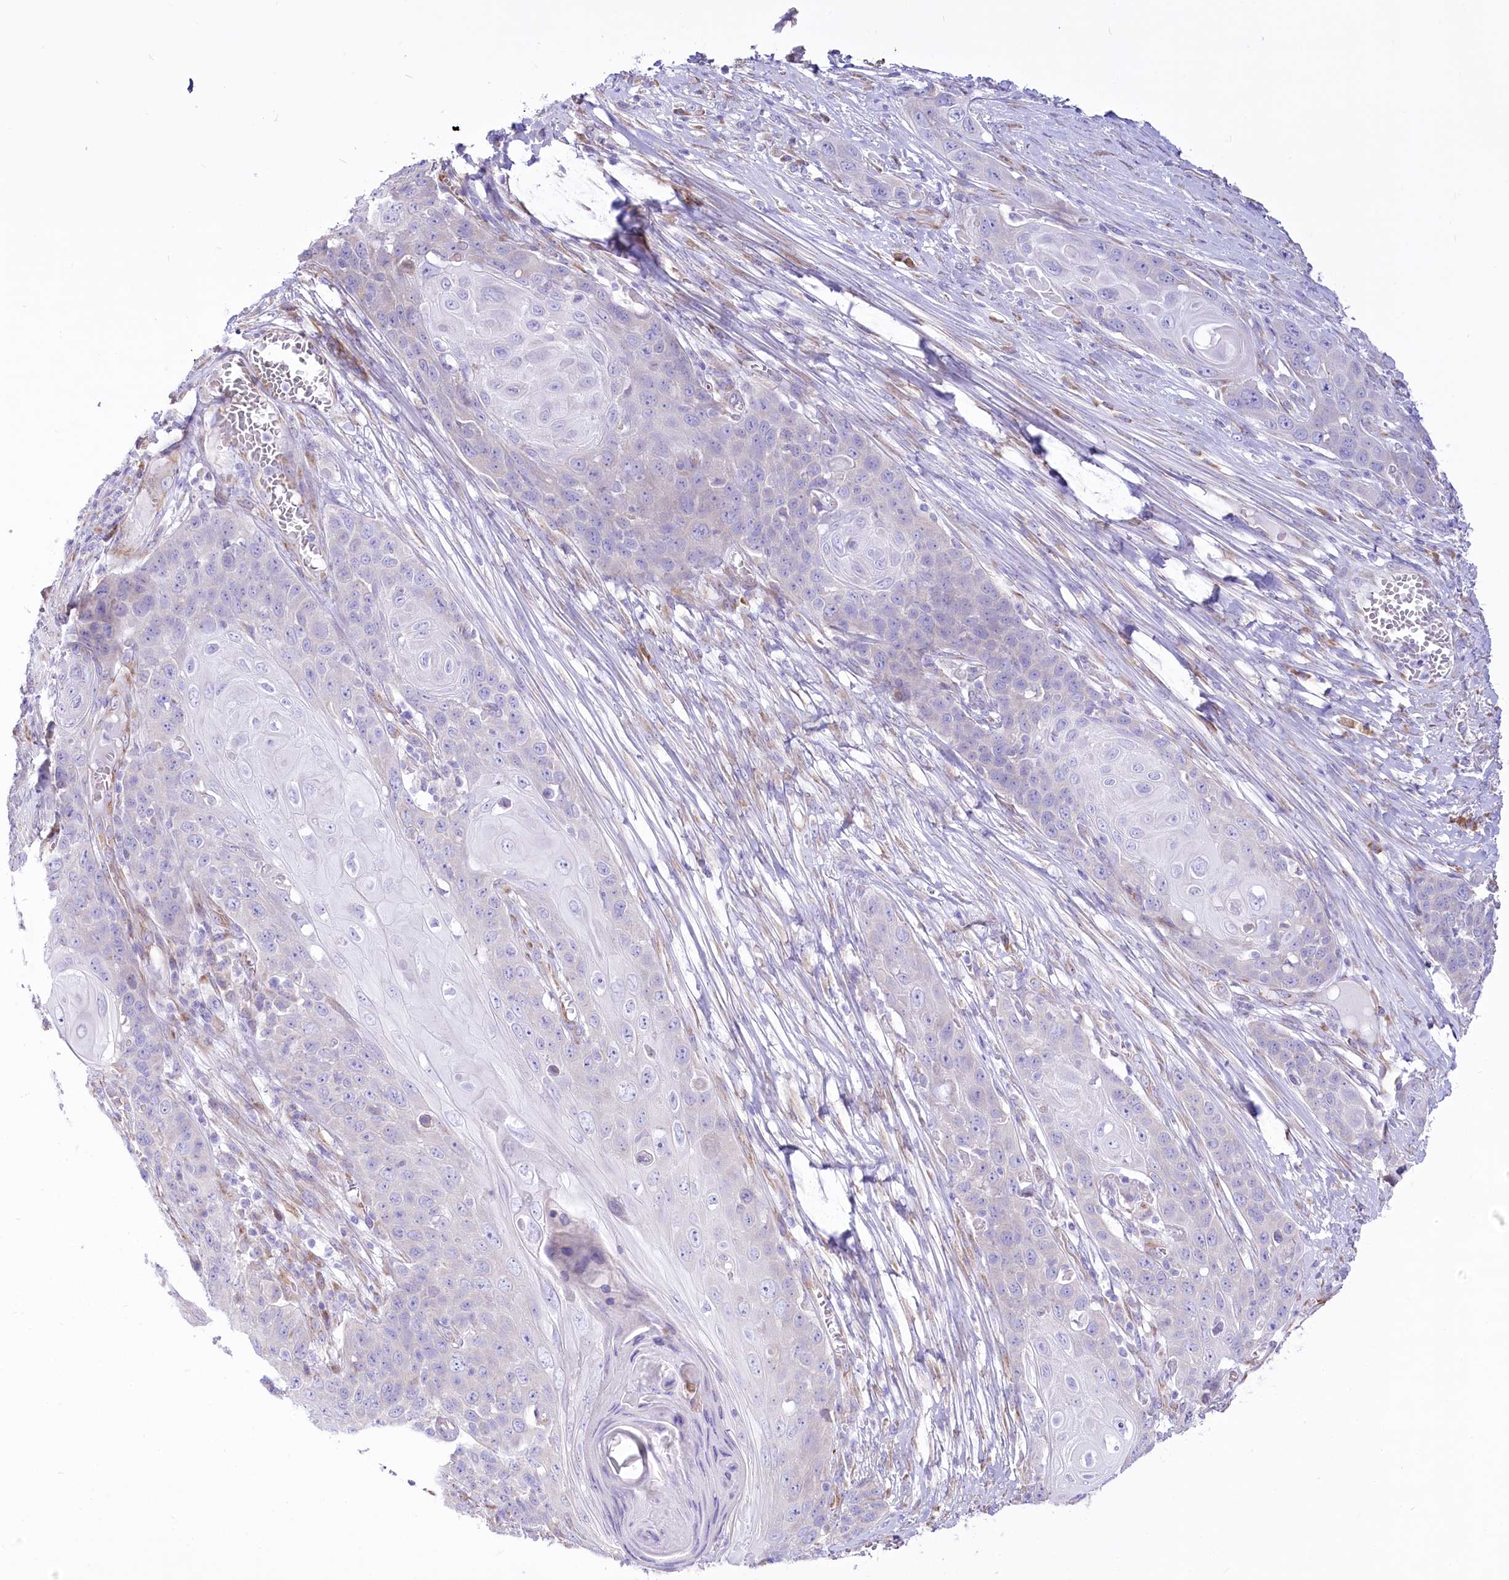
{"staining": {"intensity": "negative", "quantity": "none", "location": "none"}, "tissue": "skin cancer", "cell_type": "Tumor cells", "image_type": "cancer", "snomed": [{"axis": "morphology", "description": "Squamous cell carcinoma, NOS"}, {"axis": "topography", "description": "Skin"}], "caption": "Tumor cells show no significant protein positivity in skin squamous cell carcinoma.", "gene": "STT3B", "patient": {"sex": "male", "age": 55}}